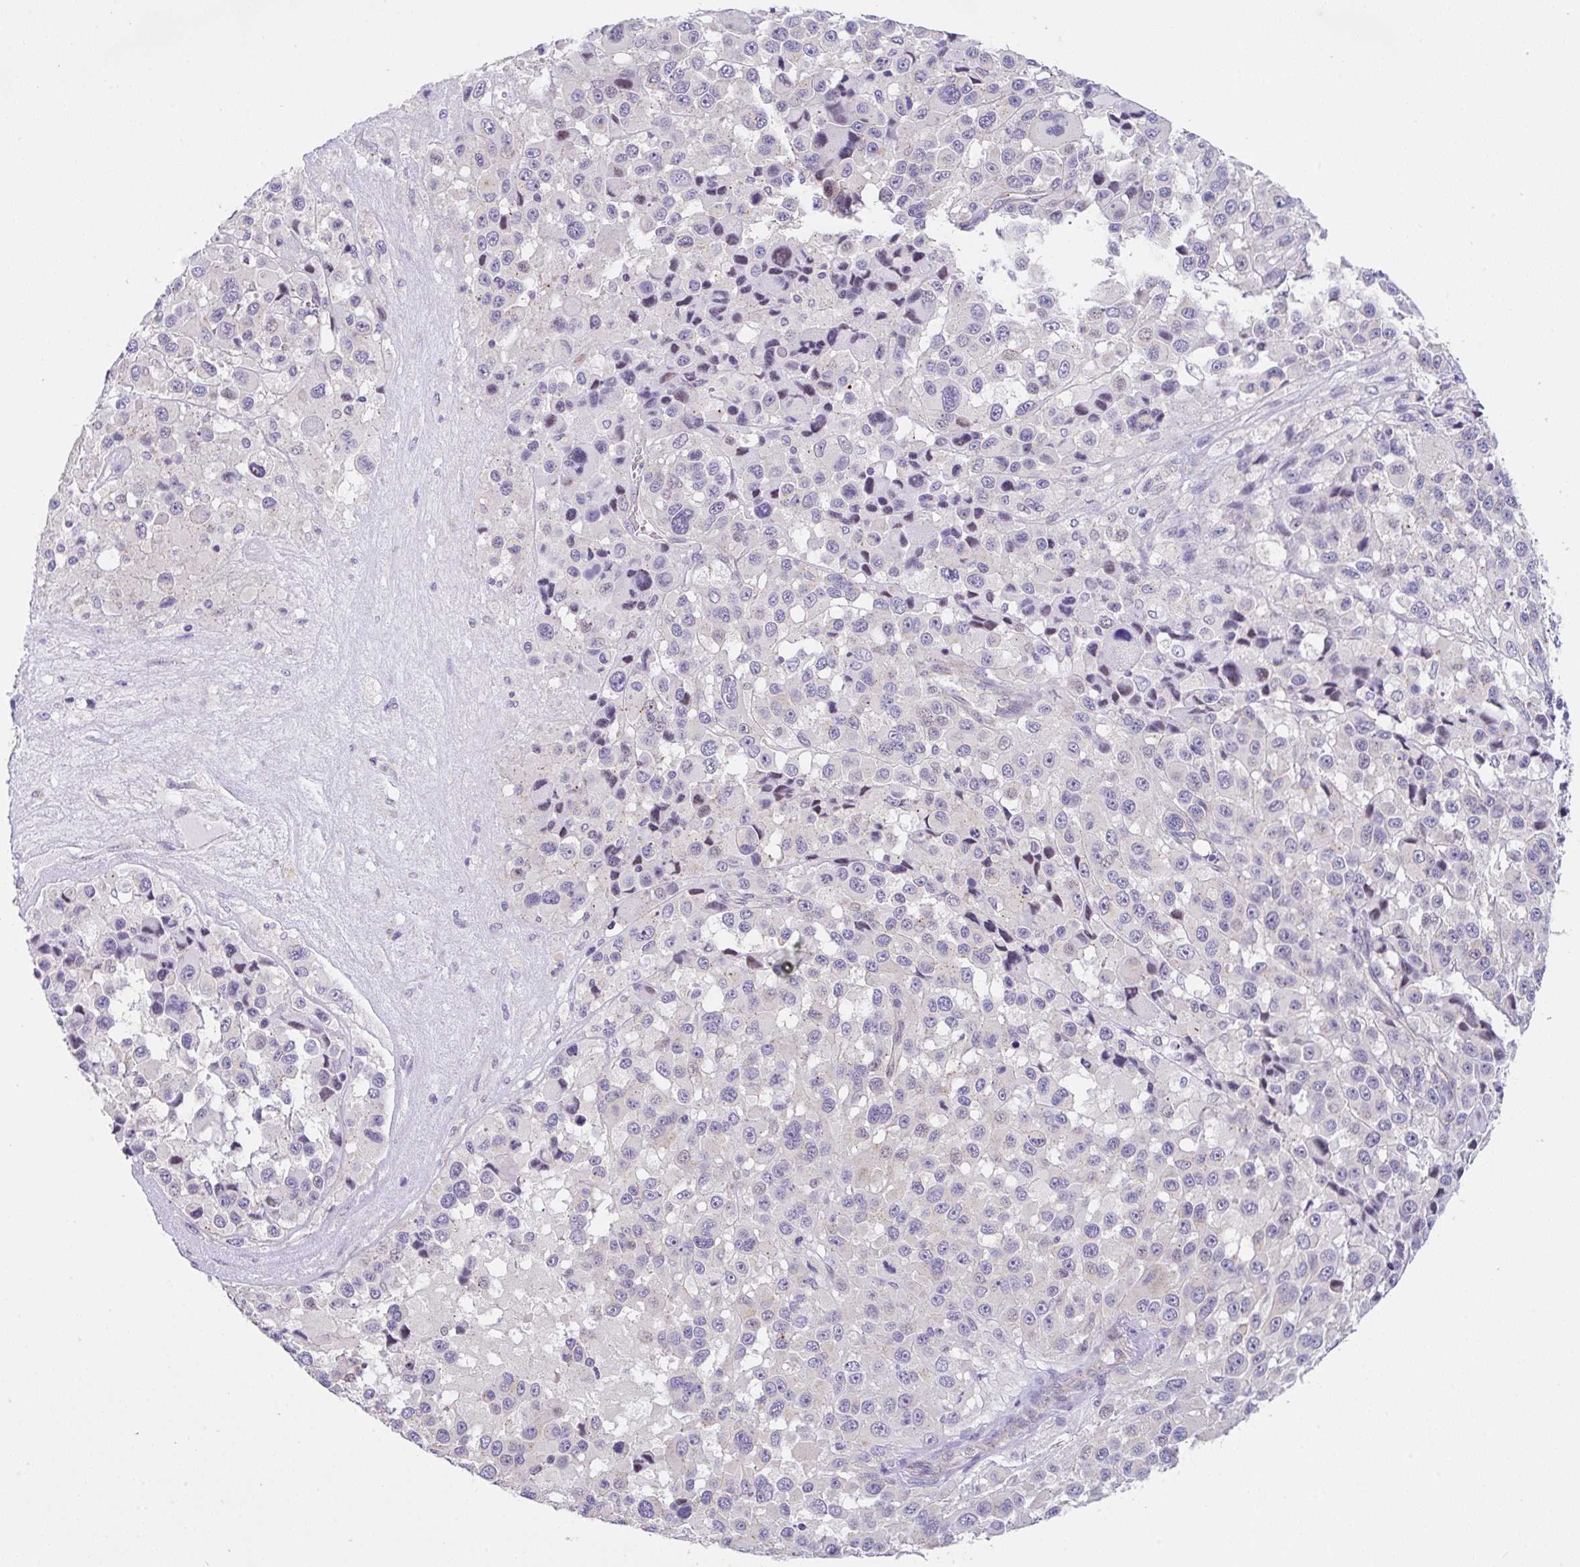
{"staining": {"intensity": "negative", "quantity": "none", "location": "none"}, "tissue": "melanoma", "cell_type": "Tumor cells", "image_type": "cancer", "snomed": [{"axis": "morphology", "description": "Malignant melanoma, Metastatic site"}, {"axis": "topography", "description": "Lymph node"}], "caption": "The photomicrograph displays no significant staining in tumor cells of malignant melanoma (metastatic site).", "gene": "CGNL1", "patient": {"sex": "female", "age": 65}}